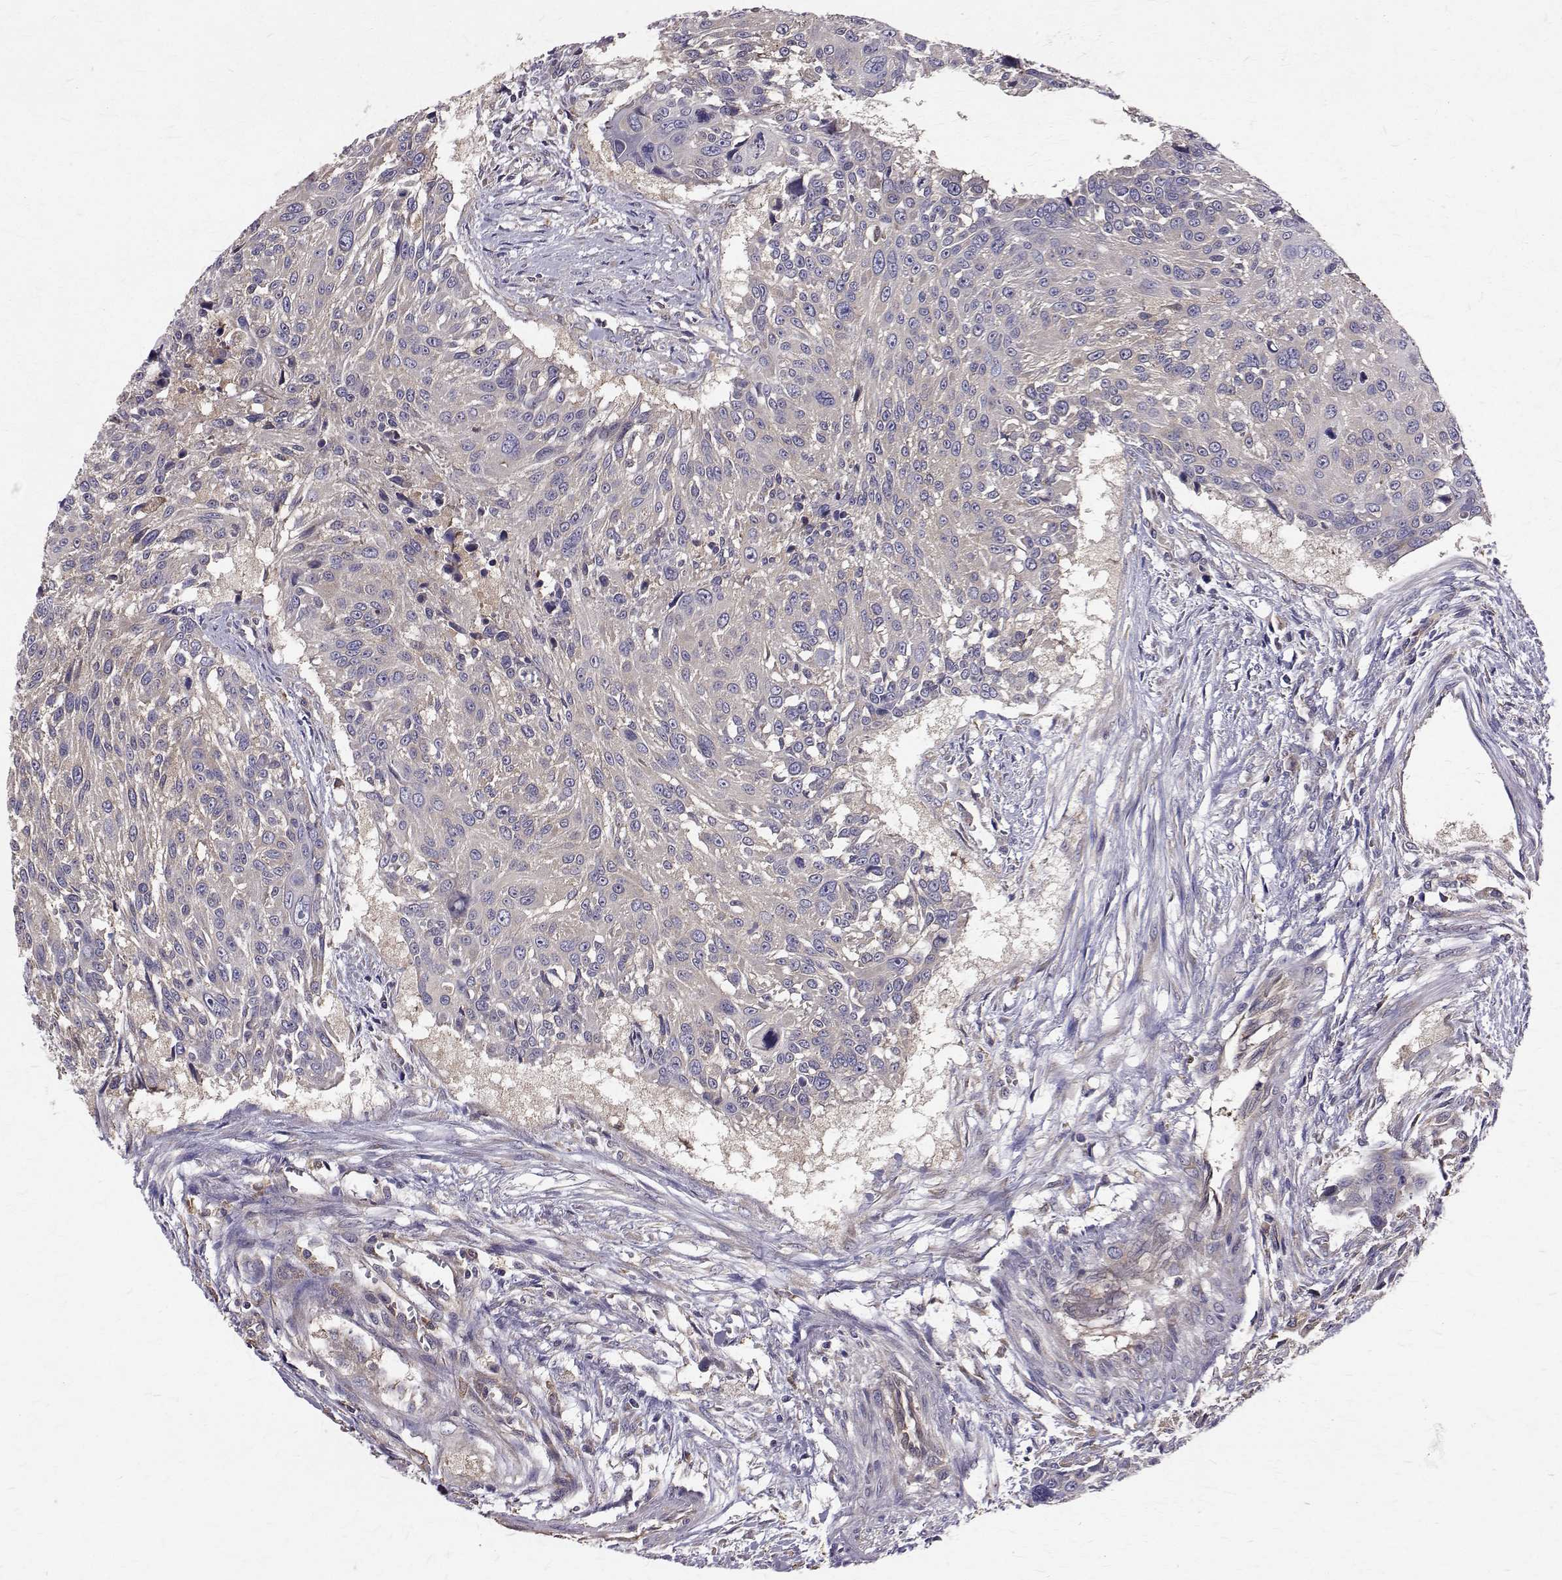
{"staining": {"intensity": "negative", "quantity": "none", "location": "none"}, "tissue": "urothelial cancer", "cell_type": "Tumor cells", "image_type": "cancer", "snomed": [{"axis": "morphology", "description": "Urothelial carcinoma, NOS"}, {"axis": "topography", "description": "Urinary bladder"}], "caption": "The histopathology image exhibits no significant expression in tumor cells of urothelial cancer.", "gene": "FARSB", "patient": {"sex": "male", "age": 55}}